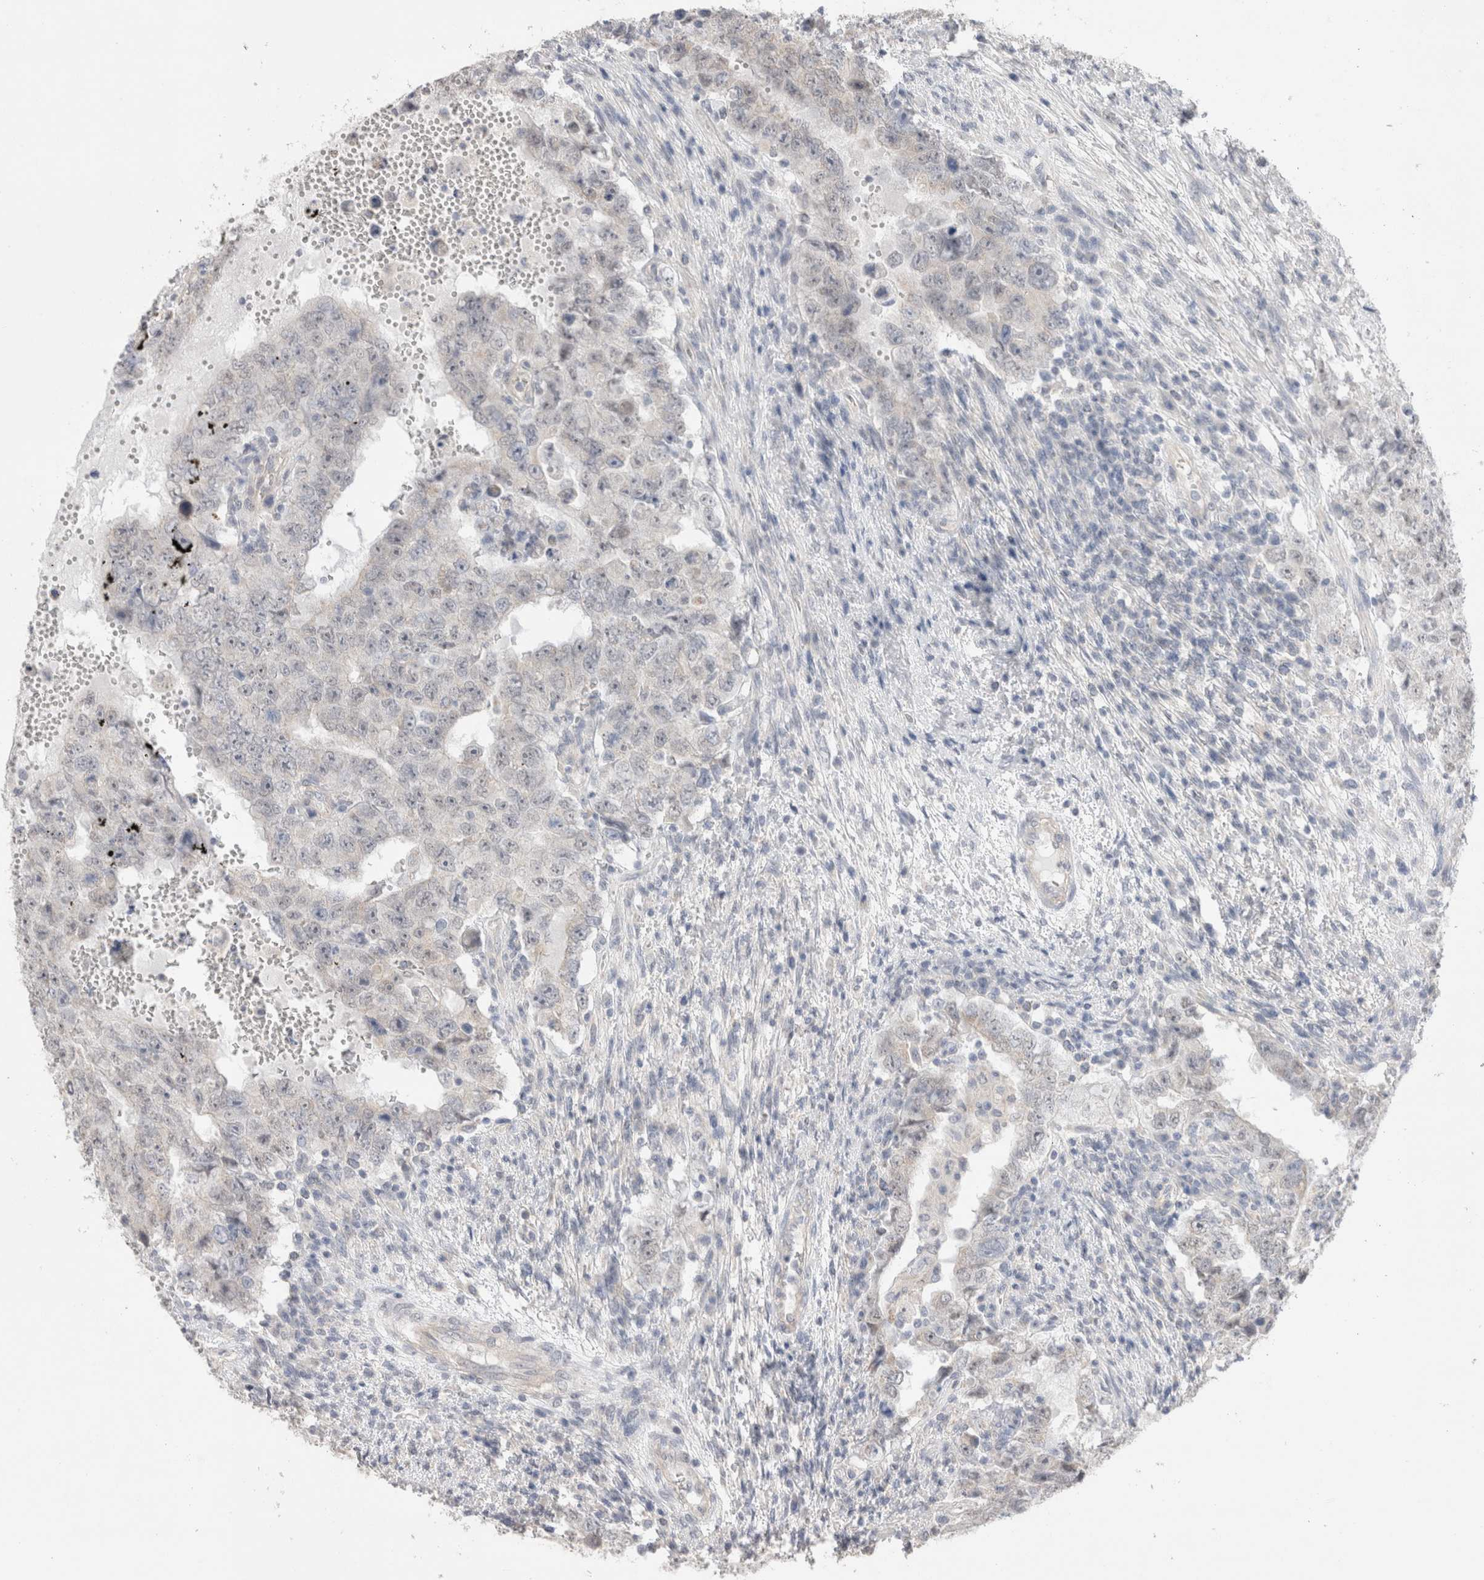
{"staining": {"intensity": "negative", "quantity": "none", "location": "none"}, "tissue": "testis cancer", "cell_type": "Tumor cells", "image_type": "cancer", "snomed": [{"axis": "morphology", "description": "Carcinoma, Embryonal, NOS"}, {"axis": "topography", "description": "Testis"}], "caption": "Photomicrograph shows no significant protein positivity in tumor cells of embryonal carcinoma (testis). The staining is performed using DAB (3,3'-diaminobenzidine) brown chromogen with nuclei counter-stained in using hematoxylin.", "gene": "DMD", "patient": {"sex": "male", "age": 26}}